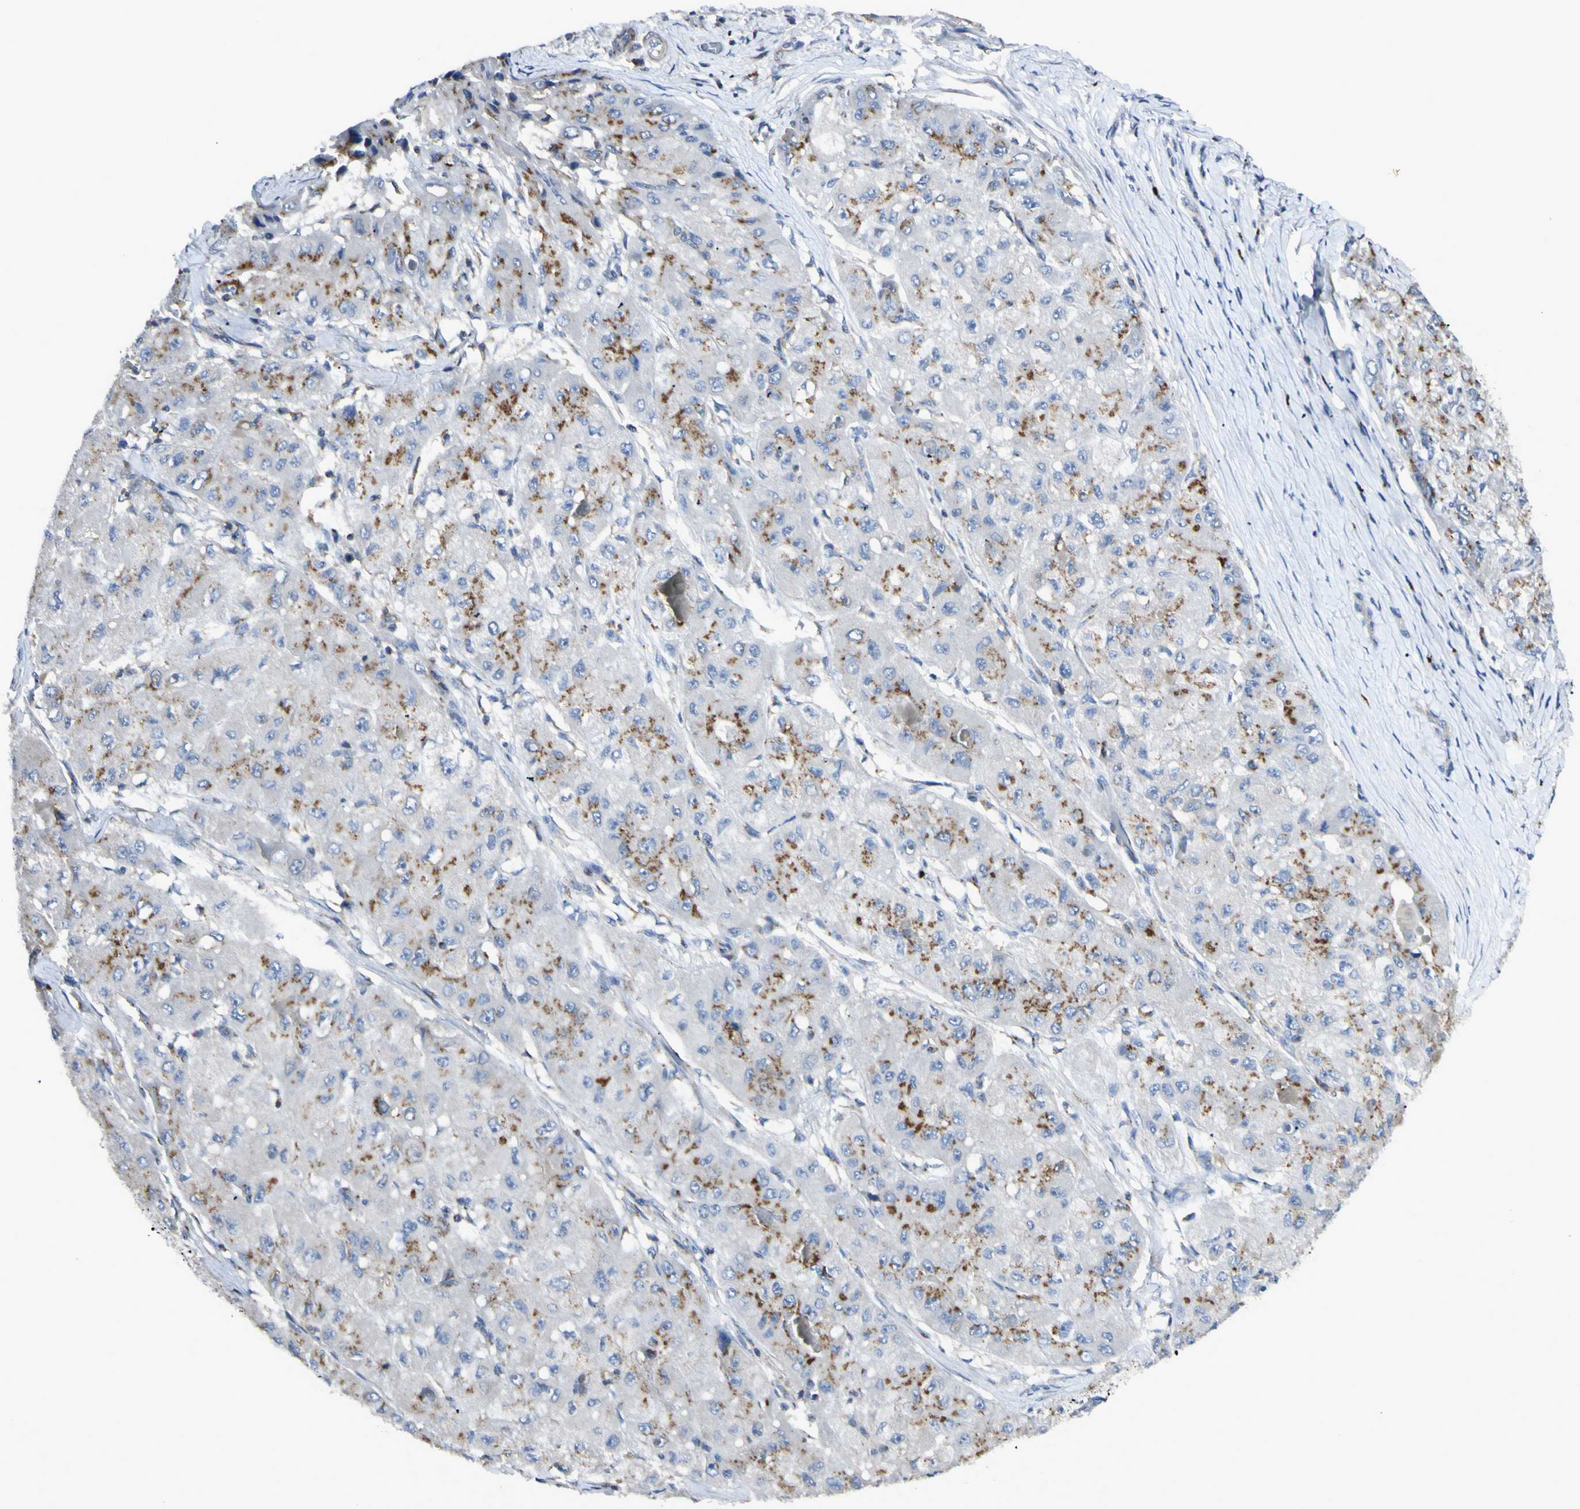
{"staining": {"intensity": "moderate", "quantity": "25%-75%", "location": "cytoplasmic/membranous"}, "tissue": "liver cancer", "cell_type": "Tumor cells", "image_type": "cancer", "snomed": [{"axis": "morphology", "description": "Carcinoma, Hepatocellular, NOS"}, {"axis": "topography", "description": "Liver"}], "caption": "The histopathology image exhibits a brown stain indicating the presence of a protein in the cytoplasmic/membranous of tumor cells in liver cancer.", "gene": "B4GALT3", "patient": {"sex": "male", "age": 80}}